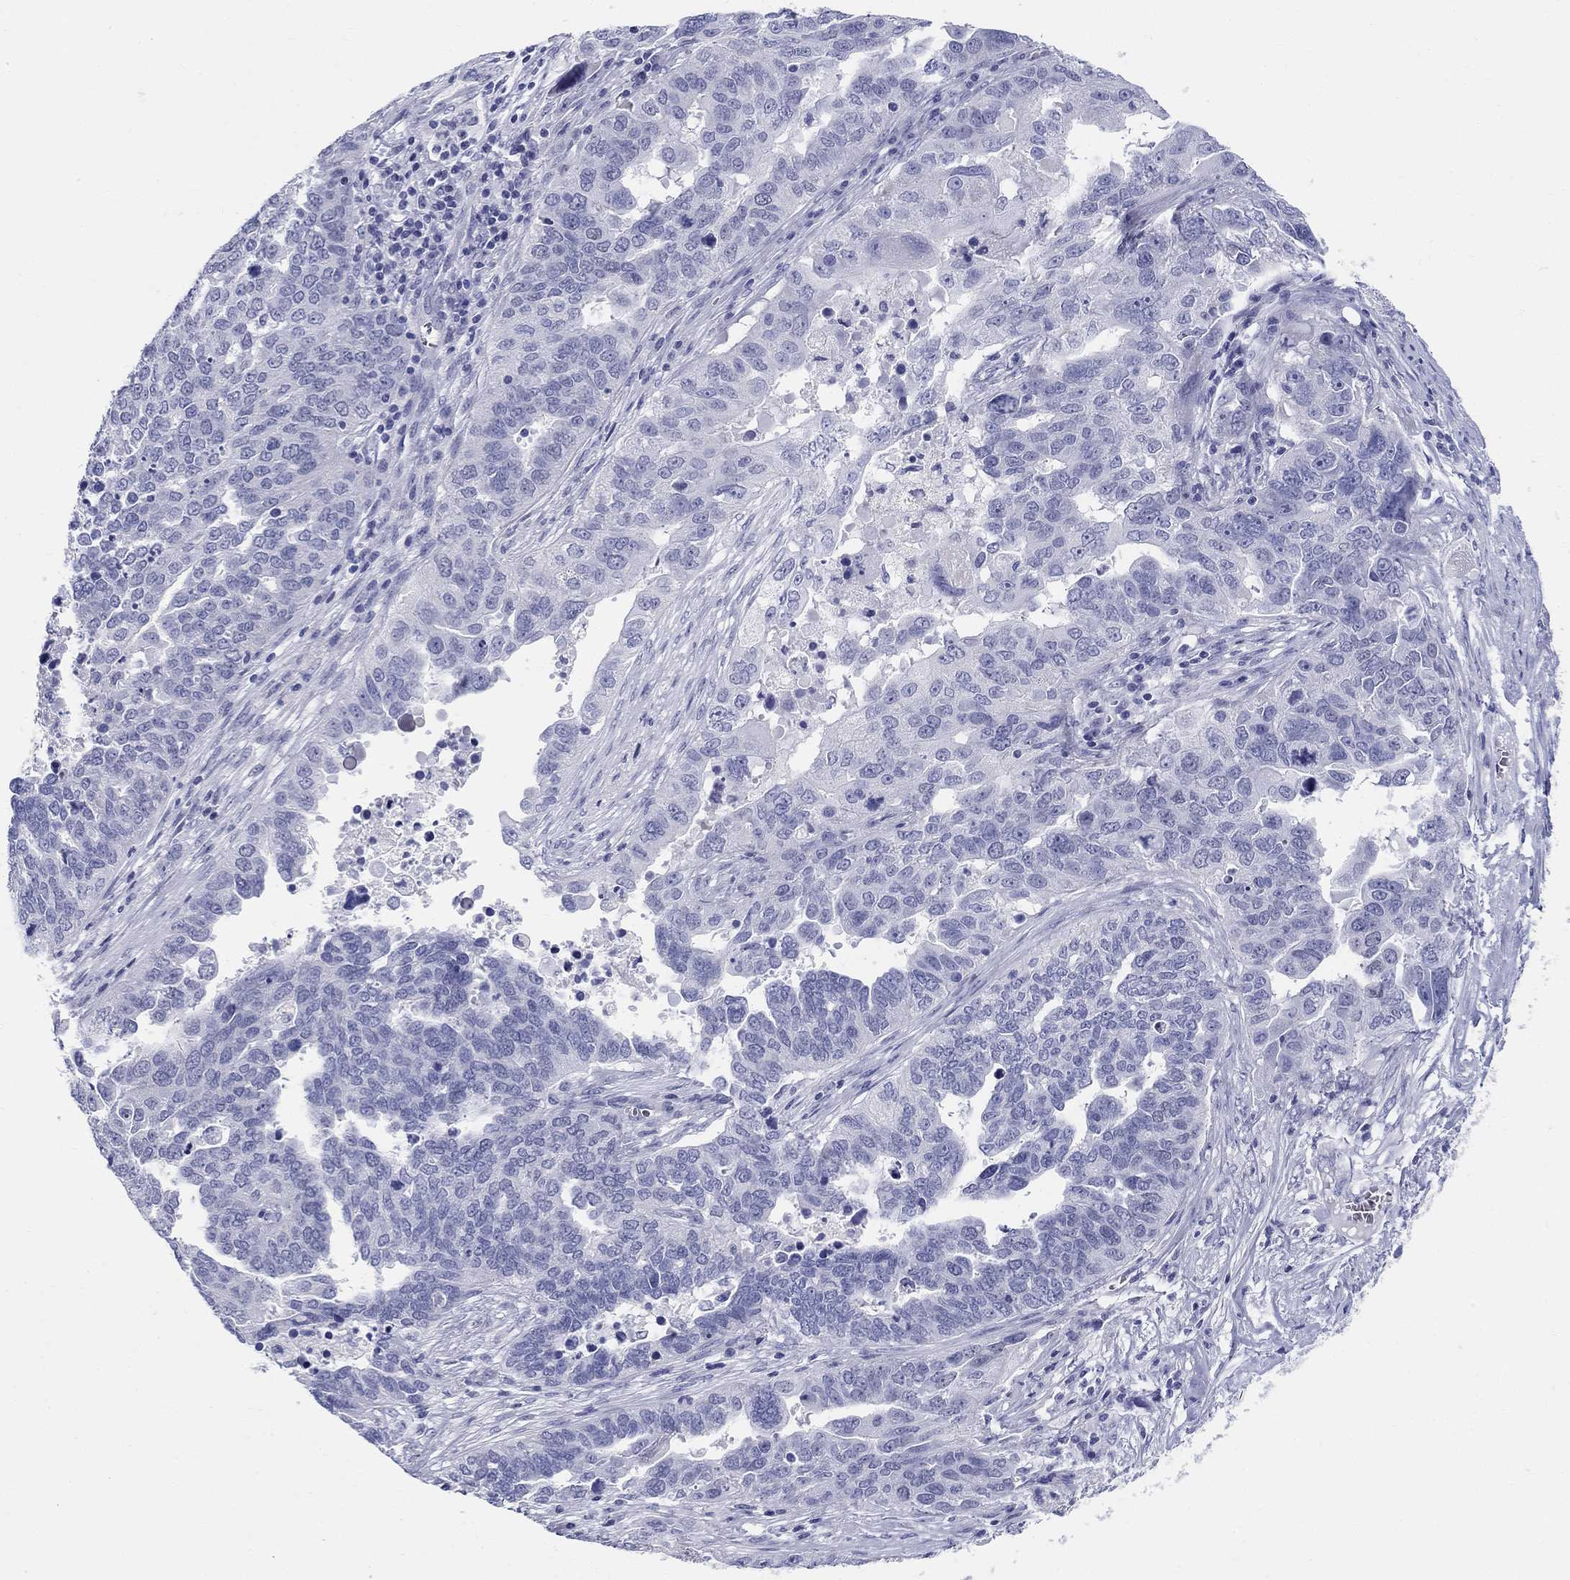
{"staining": {"intensity": "negative", "quantity": "none", "location": "none"}, "tissue": "ovarian cancer", "cell_type": "Tumor cells", "image_type": "cancer", "snomed": [{"axis": "morphology", "description": "Carcinoma, endometroid"}, {"axis": "topography", "description": "Soft tissue"}, {"axis": "topography", "description": "Ovary"}], "caption": "DAB immunohistochemical staining of ovarian cancer shows no significant expression in tumor cells. (IHC, brightfield microscopy, high magnification).", "gene": "LAMP5", "patient": {"sex": "female", "age": 52}}